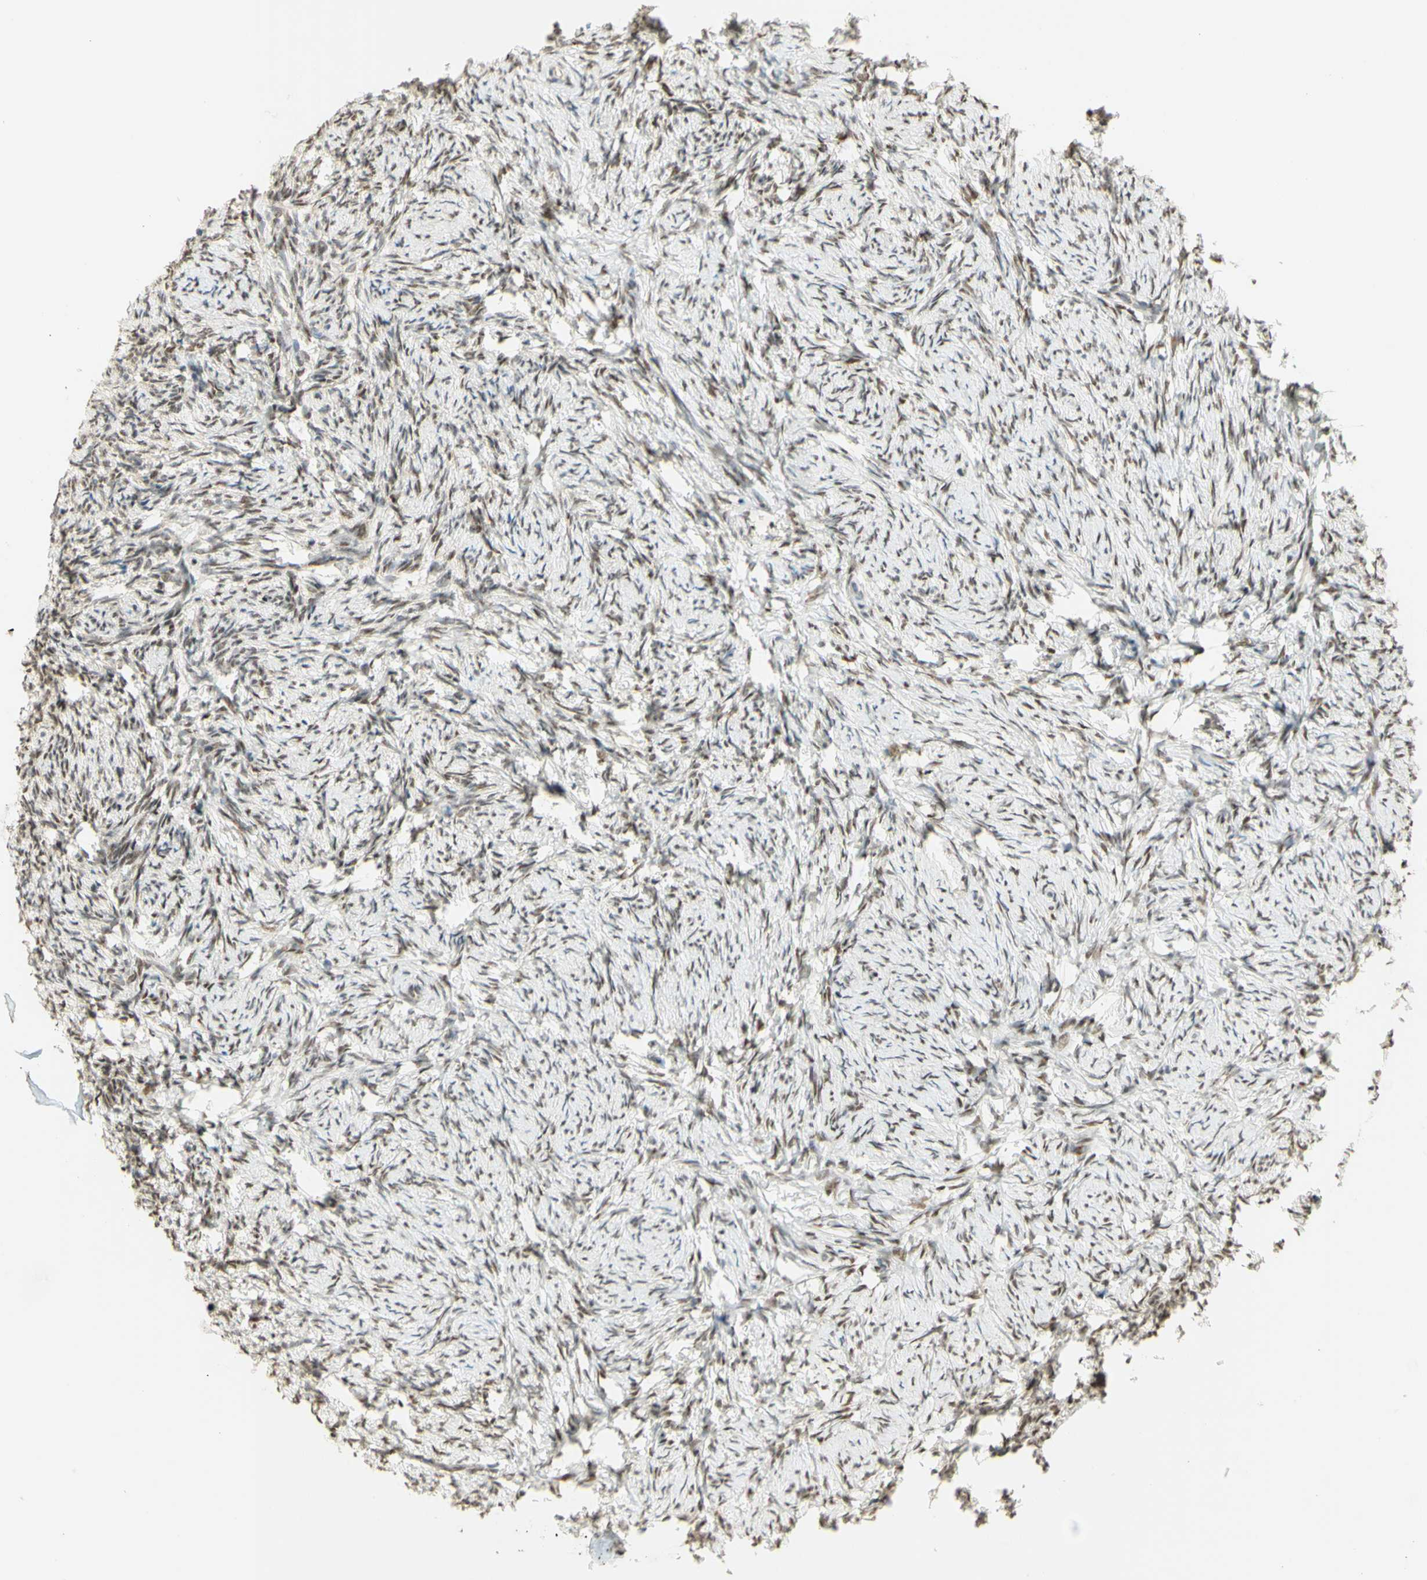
{"staining": {"intensity": "moderate", "quantity": "25%-75%", "location": "nuclear"}, "tissue": "ovary", "cell_type": "Ovarian stroma cells", "image_type": "normal", "snomed": [{"axis": "morphology", "description": "Normal tissue, NOS"}, {"axis": "topography", "description": "Ovary"}], "caption": "The image displays immunohistochemical staining of normal ovary. There is moderate nuclear staining is appreciated in approximately 25%-75% of ovarian stroma cells.", "gene": "DDX1", "patient": {"sex": "female", "age": 60}}